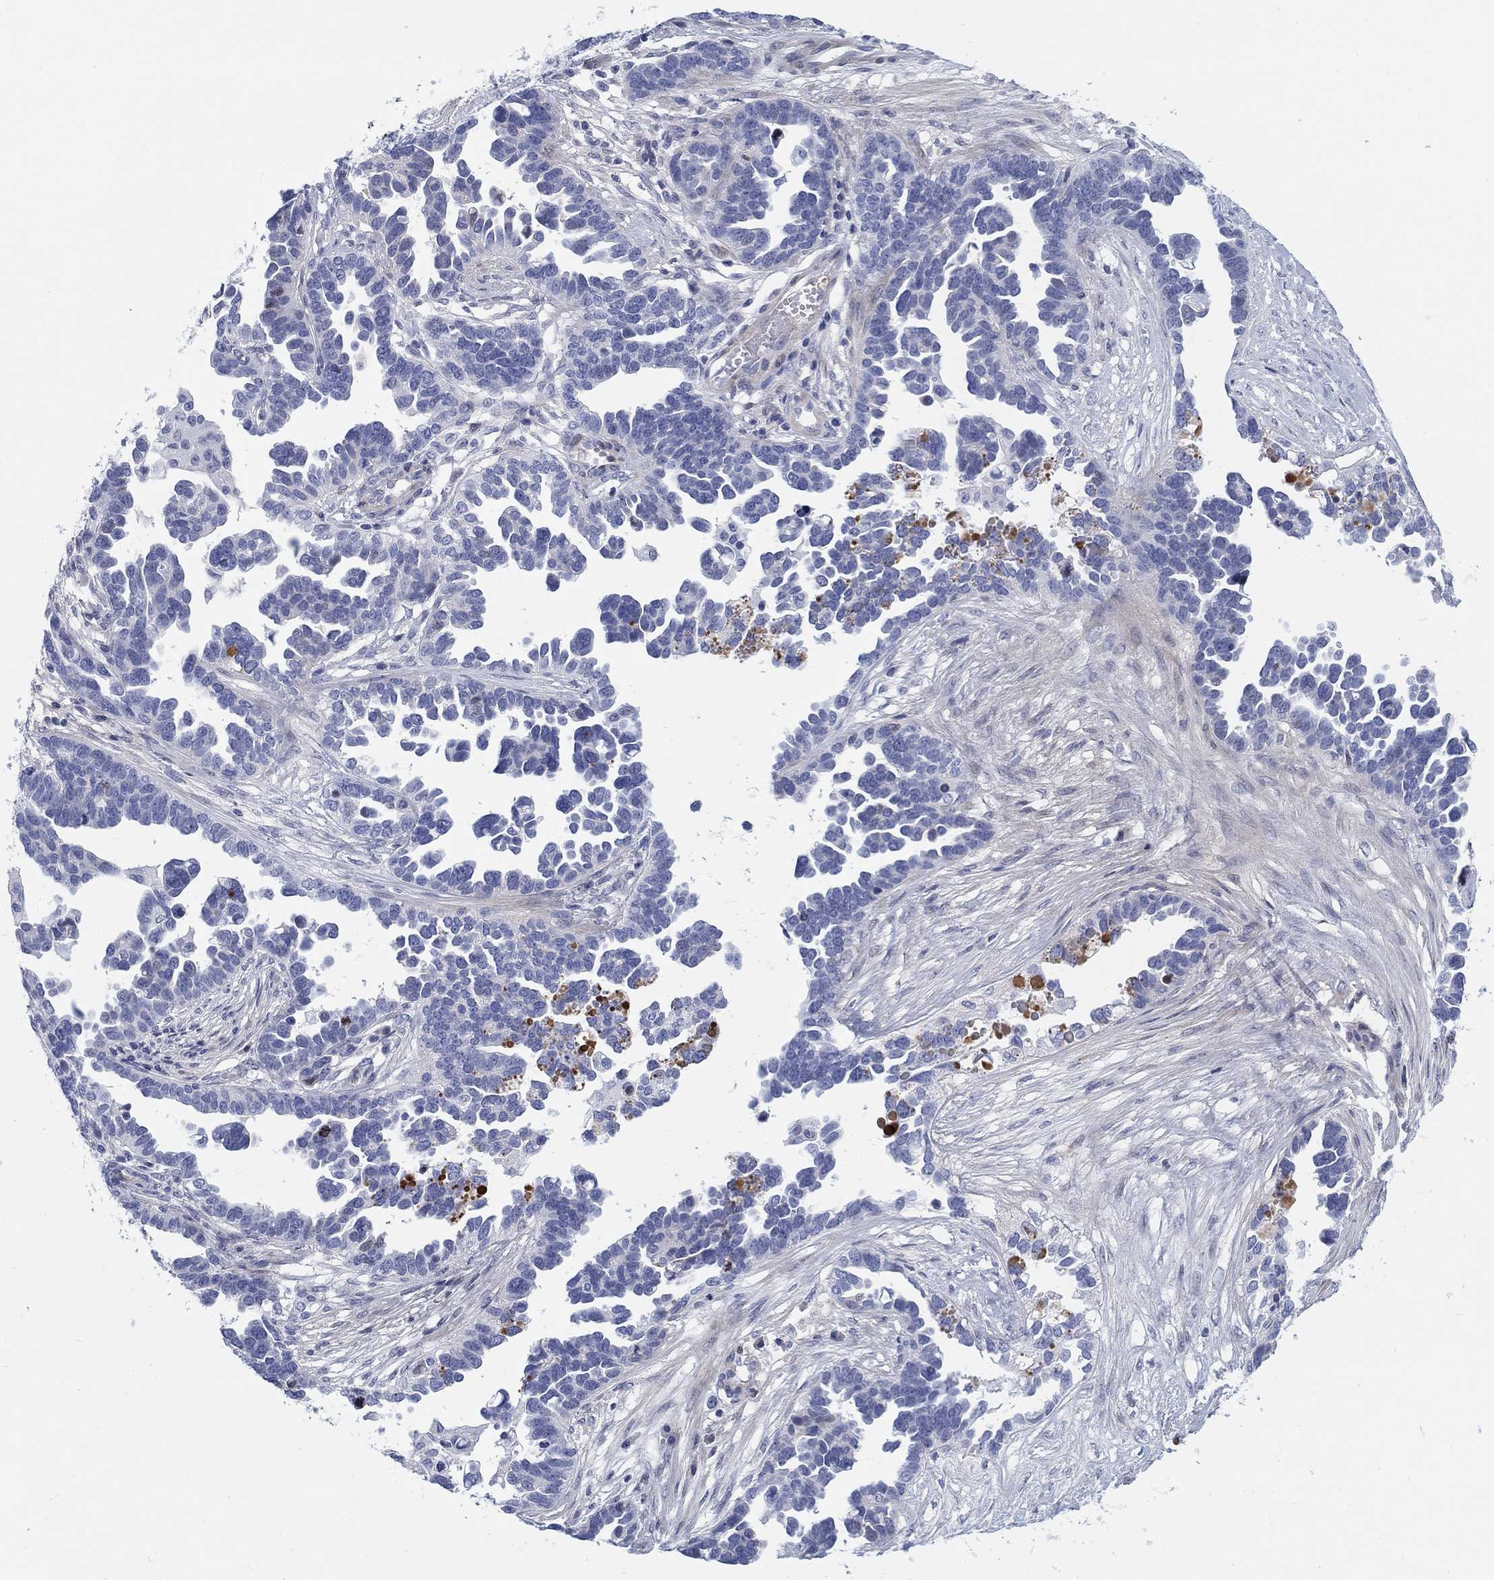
{"staining": {"intensity": "negative", "quantity": "none", "location": "none"}, "tissue": "ovarian cancer", "cell_type": "Tumor cells", "image_type": "cancer", "snomed": [{"axis": "morphology", "description": "Cystadenocarcinoma, serous, NOS"}, {"axis": "topography", "description": "Ovary"}], "caption": "Tumor cells are negative for brown protein staining in ovarian cancer.", "gene": "HEATR4", "patient": {"sex": "female", "age": 54}}